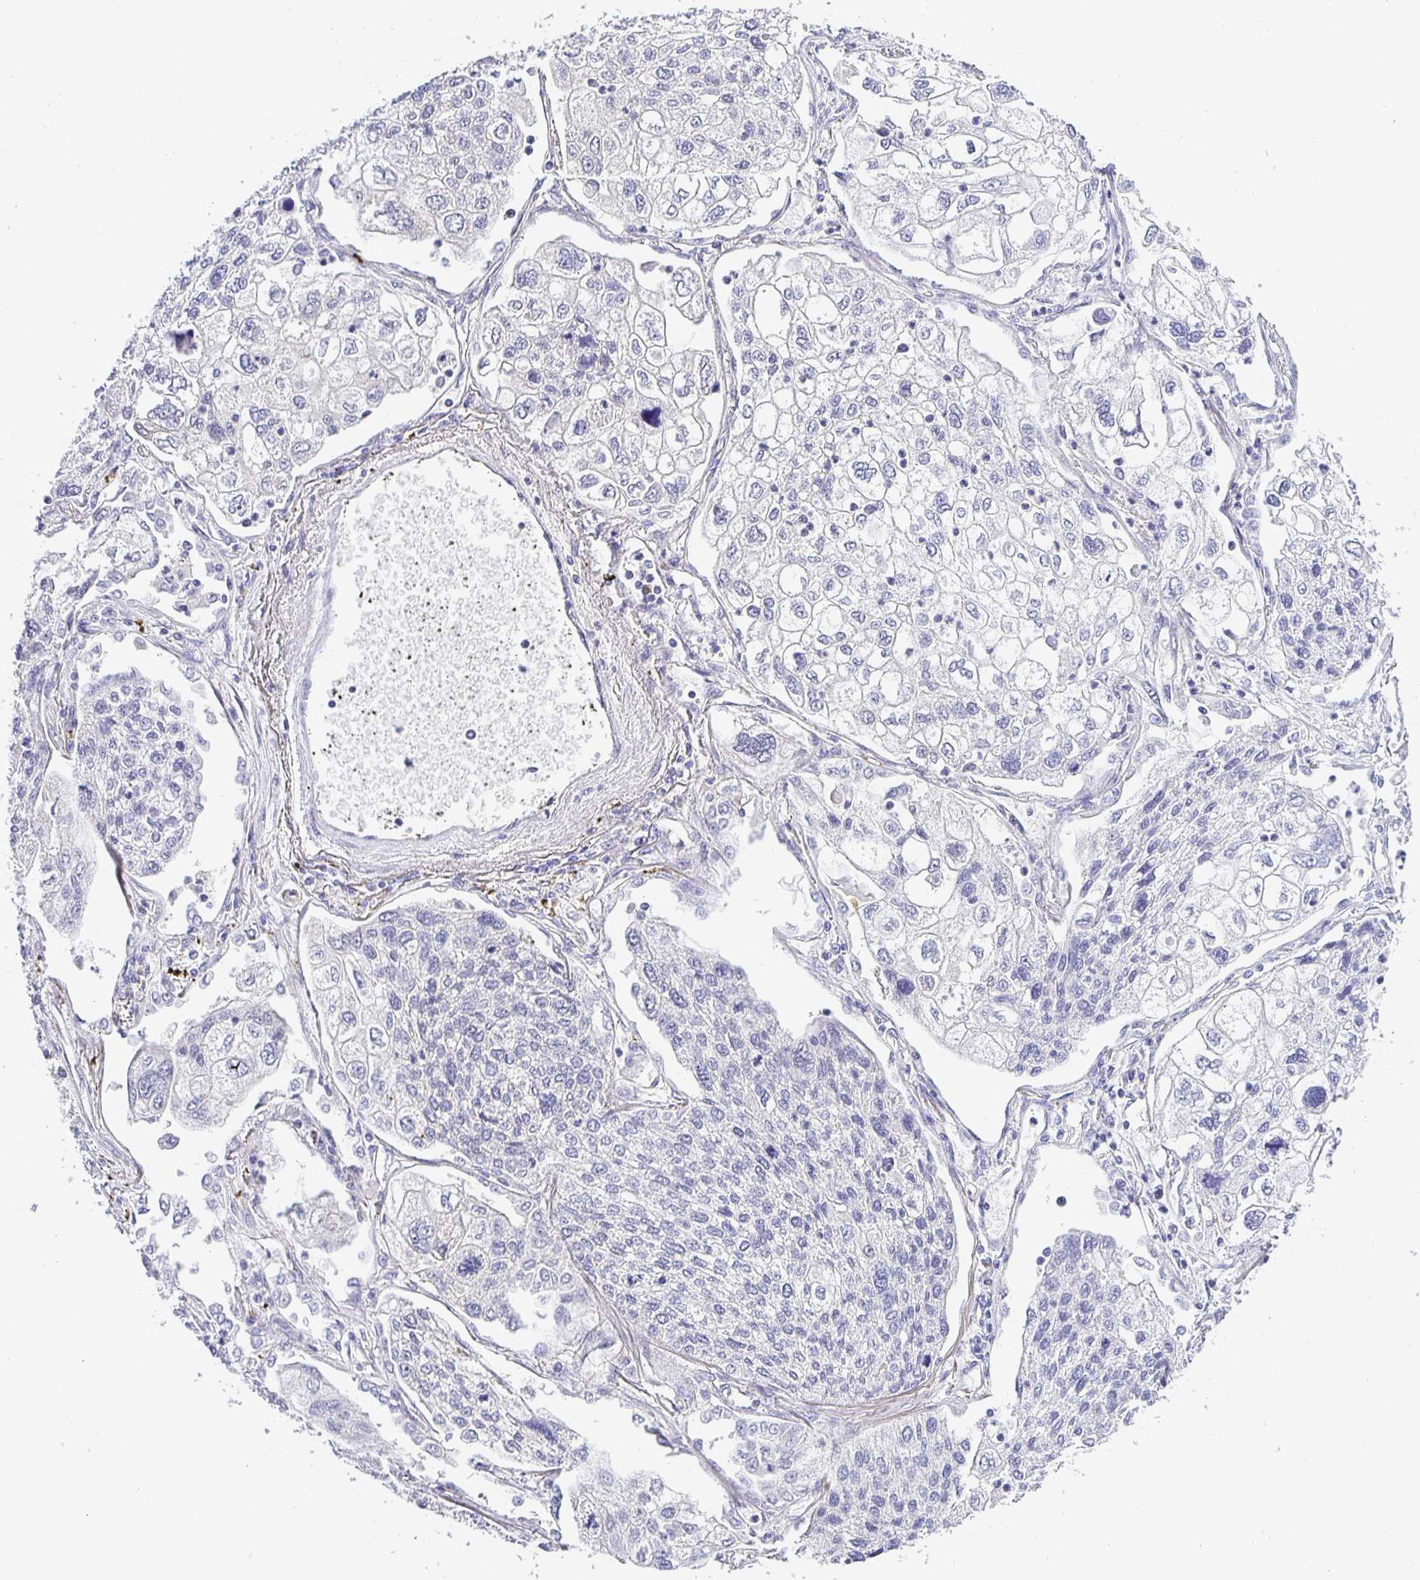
{"staining": {"intensity": "negative", "quantity": "none", "location": "none"}, "tissue": "lung cancer", "cell_type": "Tumor cells", "image_type": "cancer", "snomed": [{"axis": "morphology", "description": "Squamous cell carcinoma, NOS"}, {"axis": "topography", "description": "Lung"}], "caption": "DAB immunohistochemical staining of squamous cell carcinoma (lung) reveals no significant expression in tumor cells.", "gene": "OPALIN", "patient": {"sex": "male", "age": 74}}